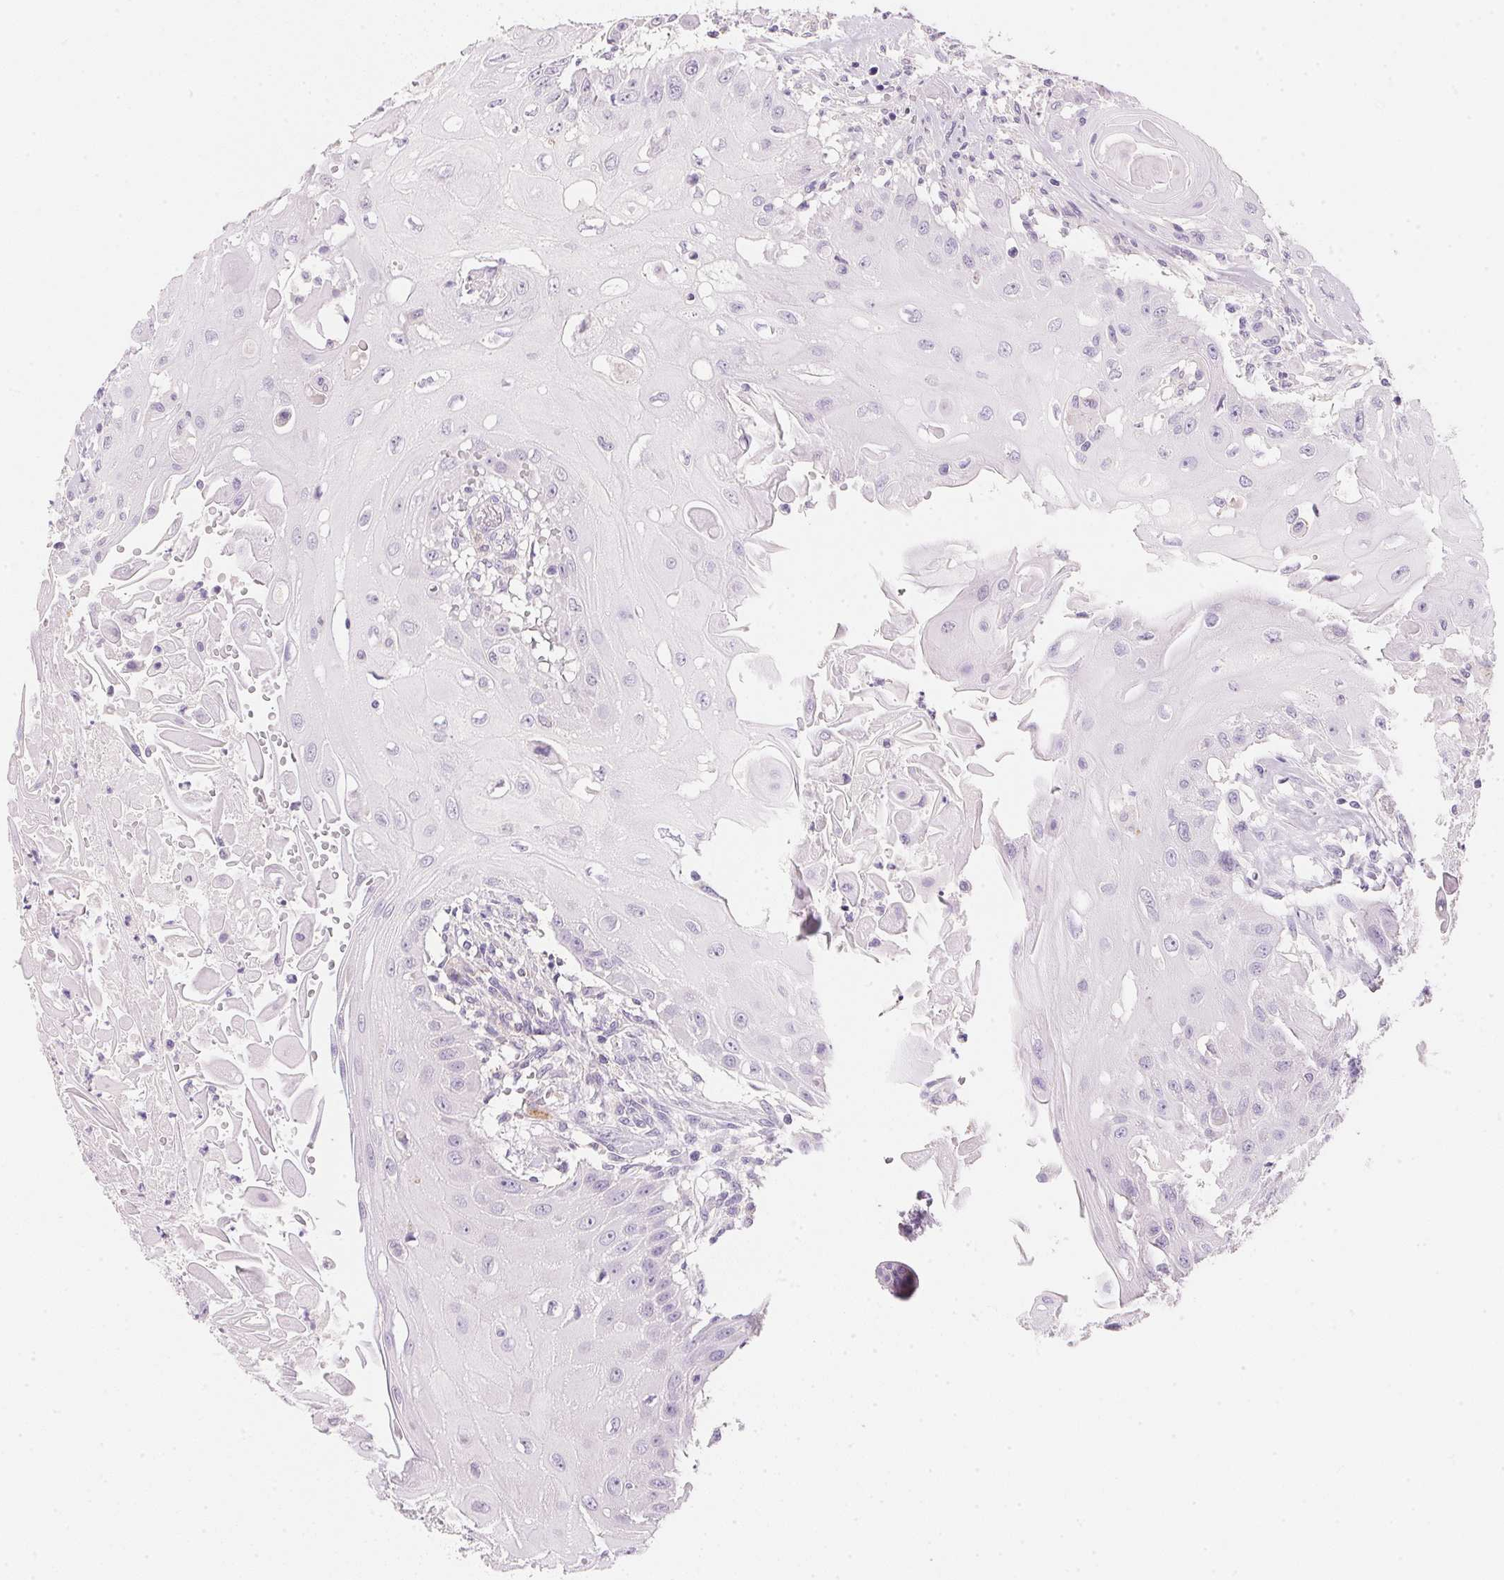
{"staining": {"intensity": "negative", "quantity": "none", "location": "none"}, "tissue": "head and neck cancer", "cell_type": "Tumor cells", "image_type": "cancer", "snomed": [{"axis": "morphology", "description": "Squamous cell carcinoma, NOS"}, {"axis": "topography", "description": "Oral tissue"}, {"axis": "topography", "description": "Head-Neck"}, {"axis": "topography", "description": "Neck, NOS"}], "caption": "A high-resolution photomicrograph shows immunohistochemistry (IHC) staining of head and neck cancer, which shows no significant staining in tumor cells.", "gene": "ACP3", "patient": {"sex": "female", "age": 55}}